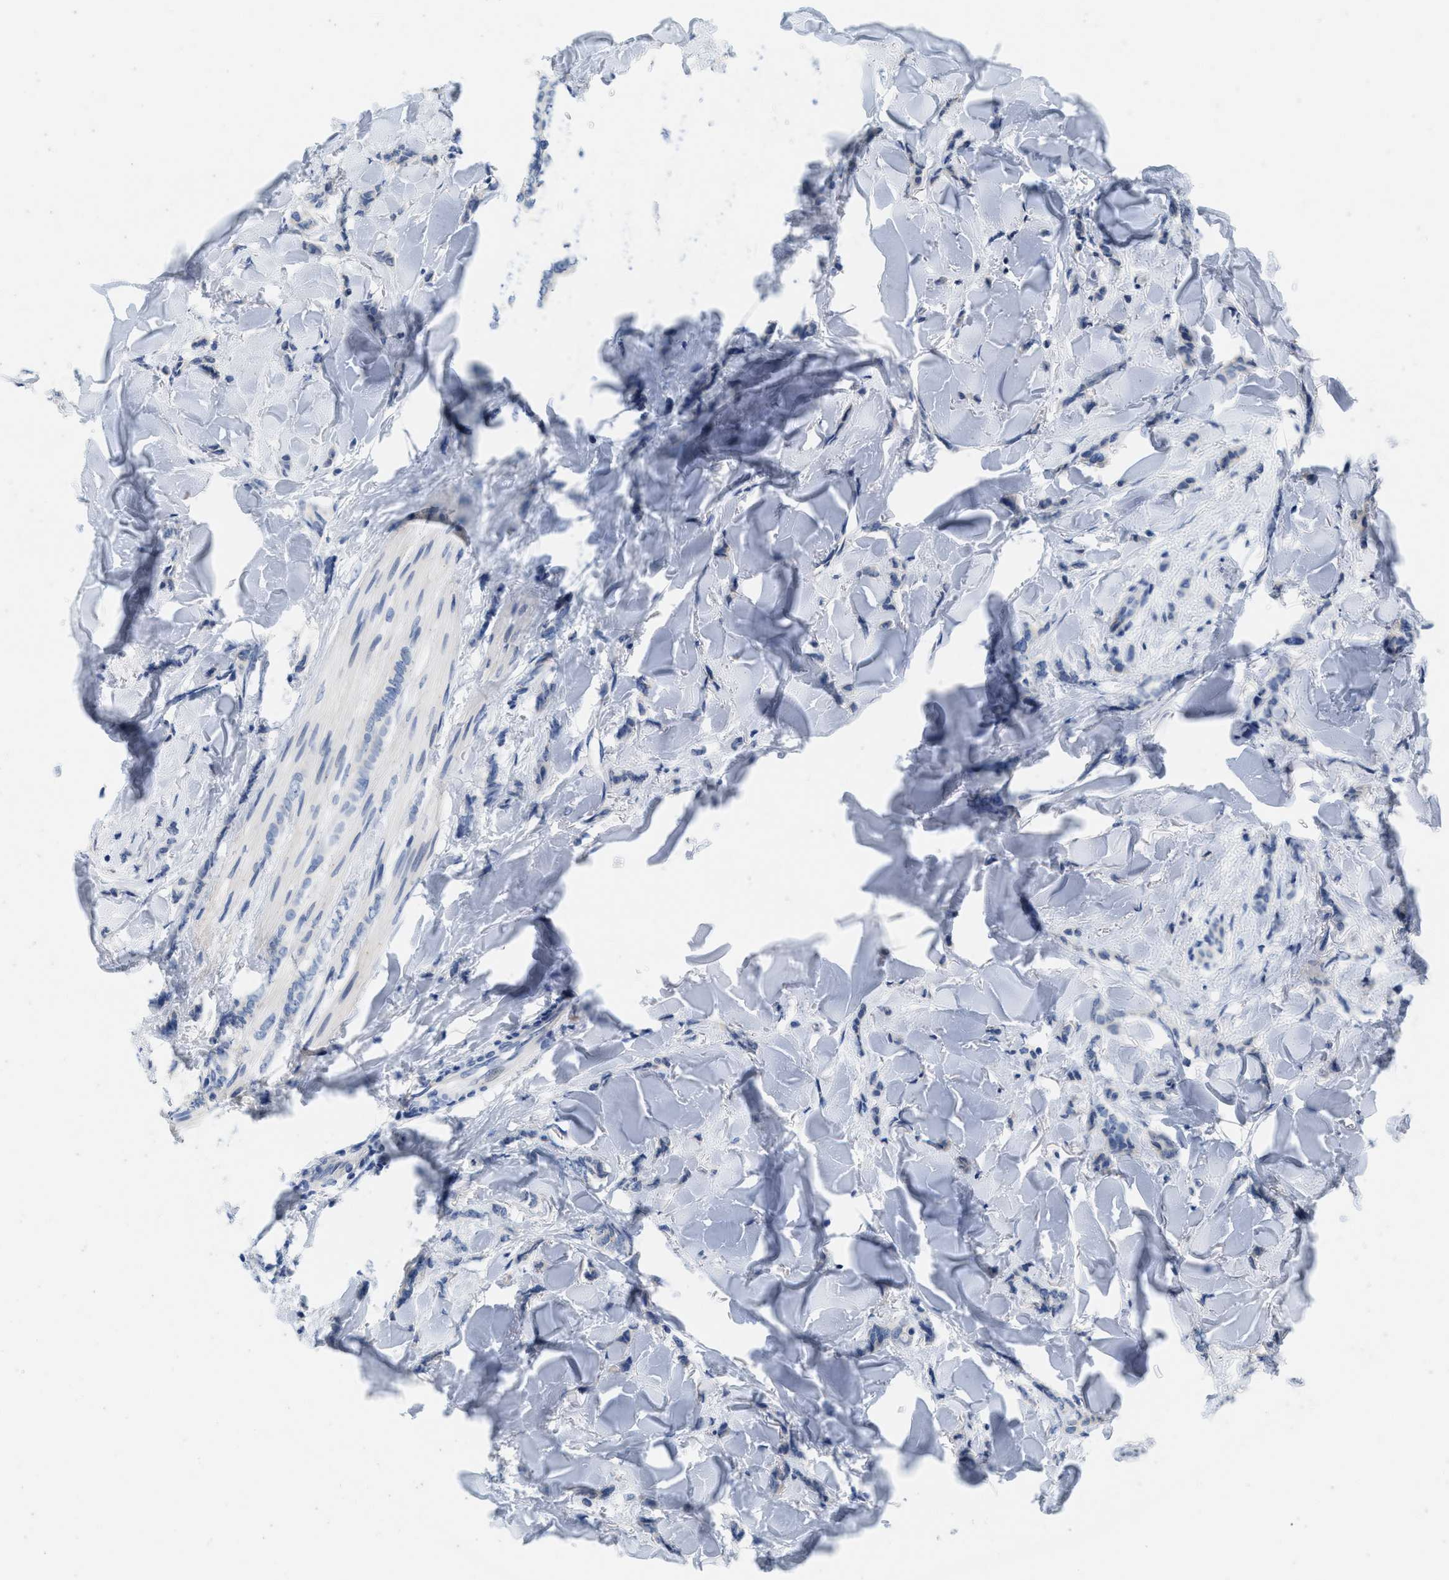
{"staining": {"intensity": "negative", "quantity": "none", "location": "none"}, "tissue": "breast cancer", "cell_type": "Tumor cells", "image_type": "cancer", "snomed": [{"axis": "morphology", "description": "Lobular carcinoma"}, {"axis": "topography", "description": "Skin"}, {"axis": "topography", "description": "Breast"}], "caption": "IHC histopathology image of breast lobular carcinoma stained for a protein (brown), which reveals no positivity in tumor cells. Brightfield microscopy of immunohistochemistry (IHC) stained with DAB (brown) and hematoxylin (blue), captured at high magnification.", "gene": "ABCB11", "patient": {"sex": "female", "age": 46}}